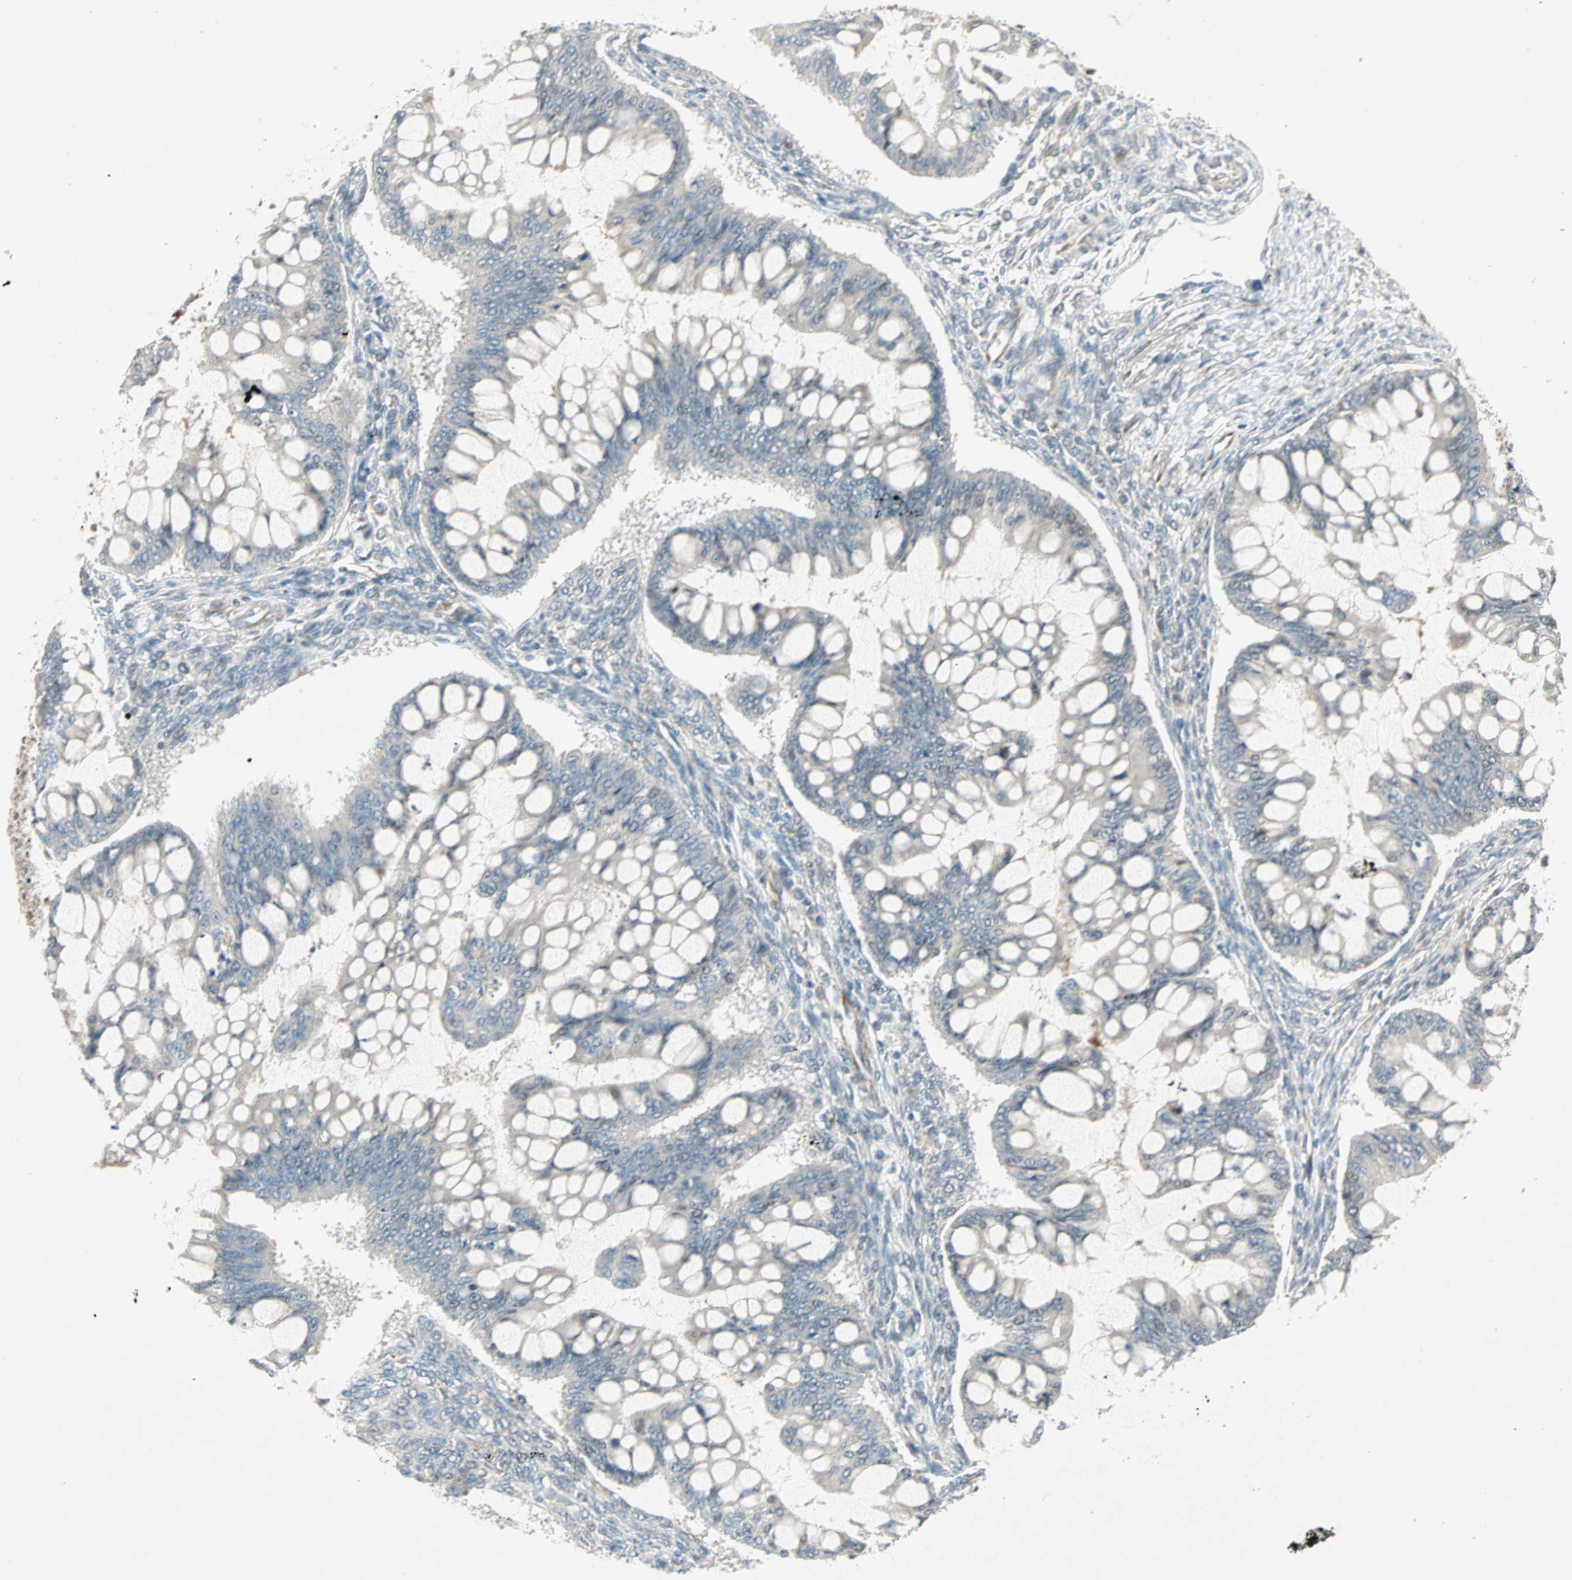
{"staining": {"intensity": "weak", "quantity": "25%-75%", "location": "cytoplasmic/membranous"}, "tissue": "ovarian cancer", "cell_type": "Tumor cells", "image_type": "cancer", "snomed": [{"axis": "morphology", "description": "Cystadenocarcinoma, mucinous, NOS"}, {"axis": "topography", "description": "Ovary"}], "caption": "The image shows a brown stain indicating the presence of a protein in the cytoplasmic/membranous of tumor cells in ovarian mucinous cystadenocarcinoma. The protein is shown in brown color, while the nuclei are stained blue.", "gene": "ZNF37A", "patient": {"sex": "female", "age": 73}}